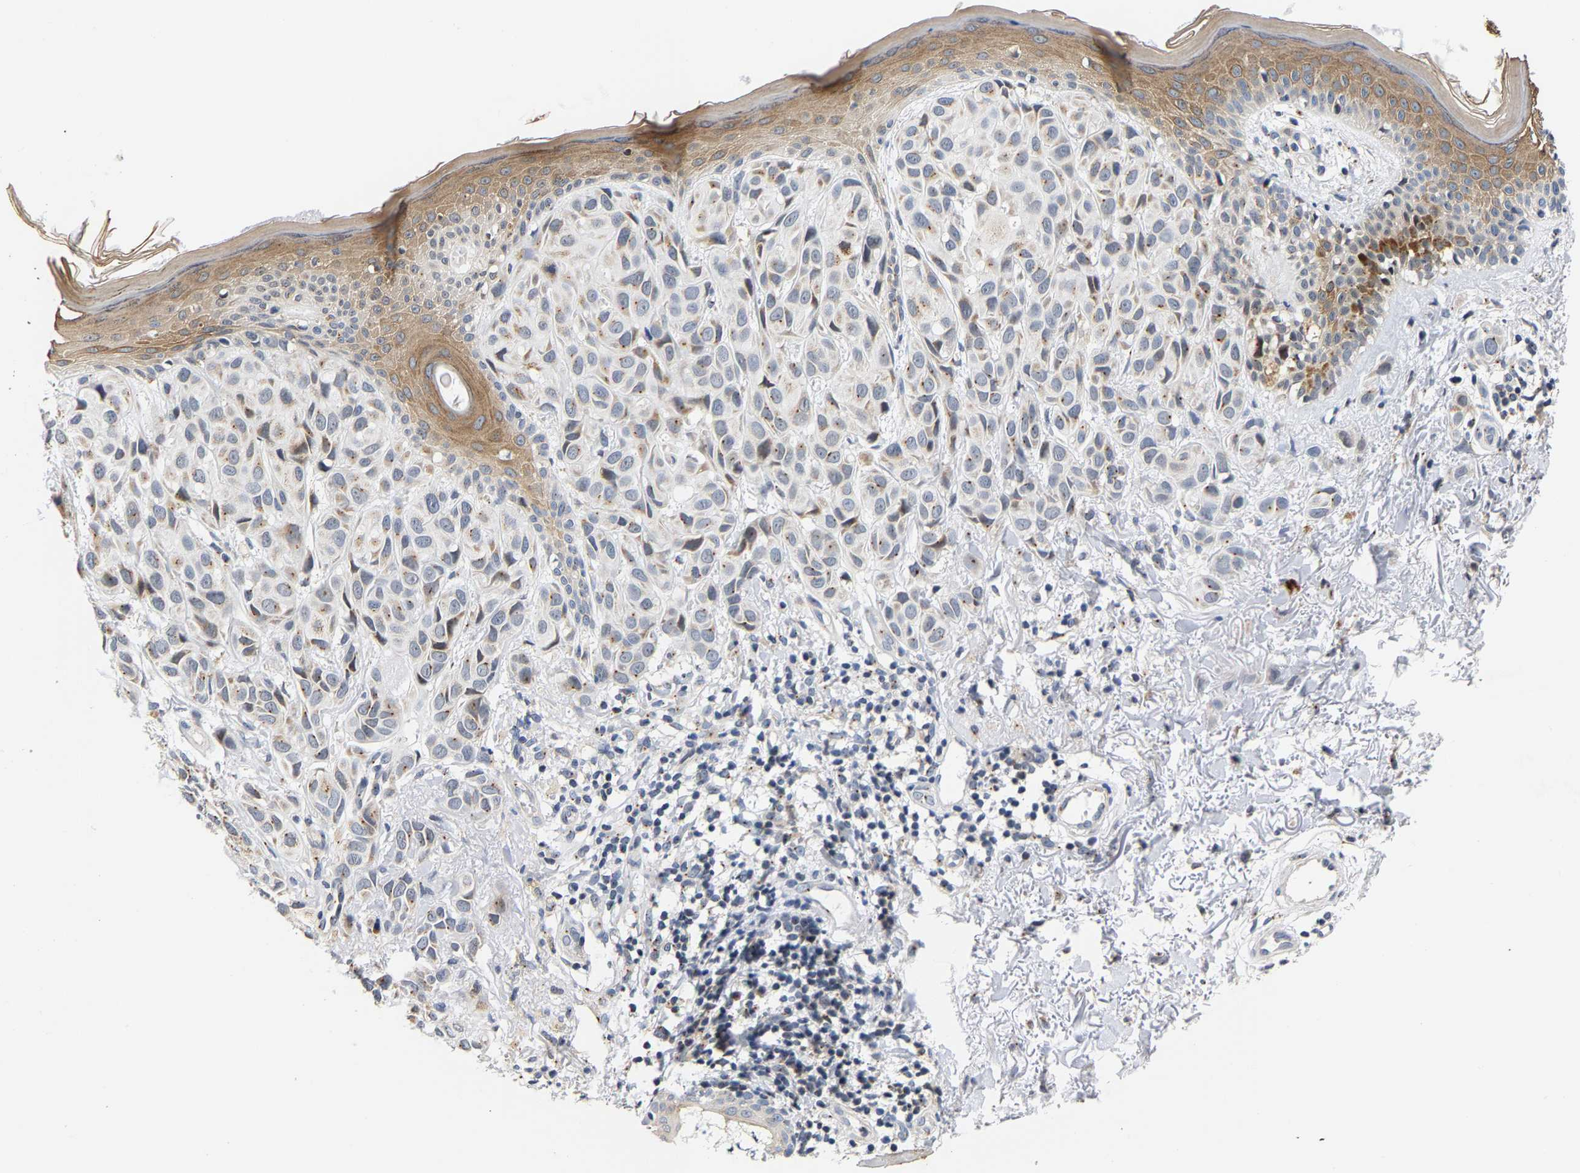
{"staining": {"intensity": "weak", "quantity": ">75%", "location": "cytoplasmic/membranous"}, "tissue": "melanoma", "cell_type": "Tumor cells", "image_type": "cancer", "snomed": [{"axis": "morphology", "description": "Malignant melanoma, NOS"}, {"axis": "topography", "description": "Skin"}], "caption": "This is a photomicrograph of immunohistochemistry staining of malignant melanoma, which shows weak expression in the cytoplasmic/membranous of tumor cells.", "gene": "PCNT", "patient": {"sex": "female", "age": 58}}